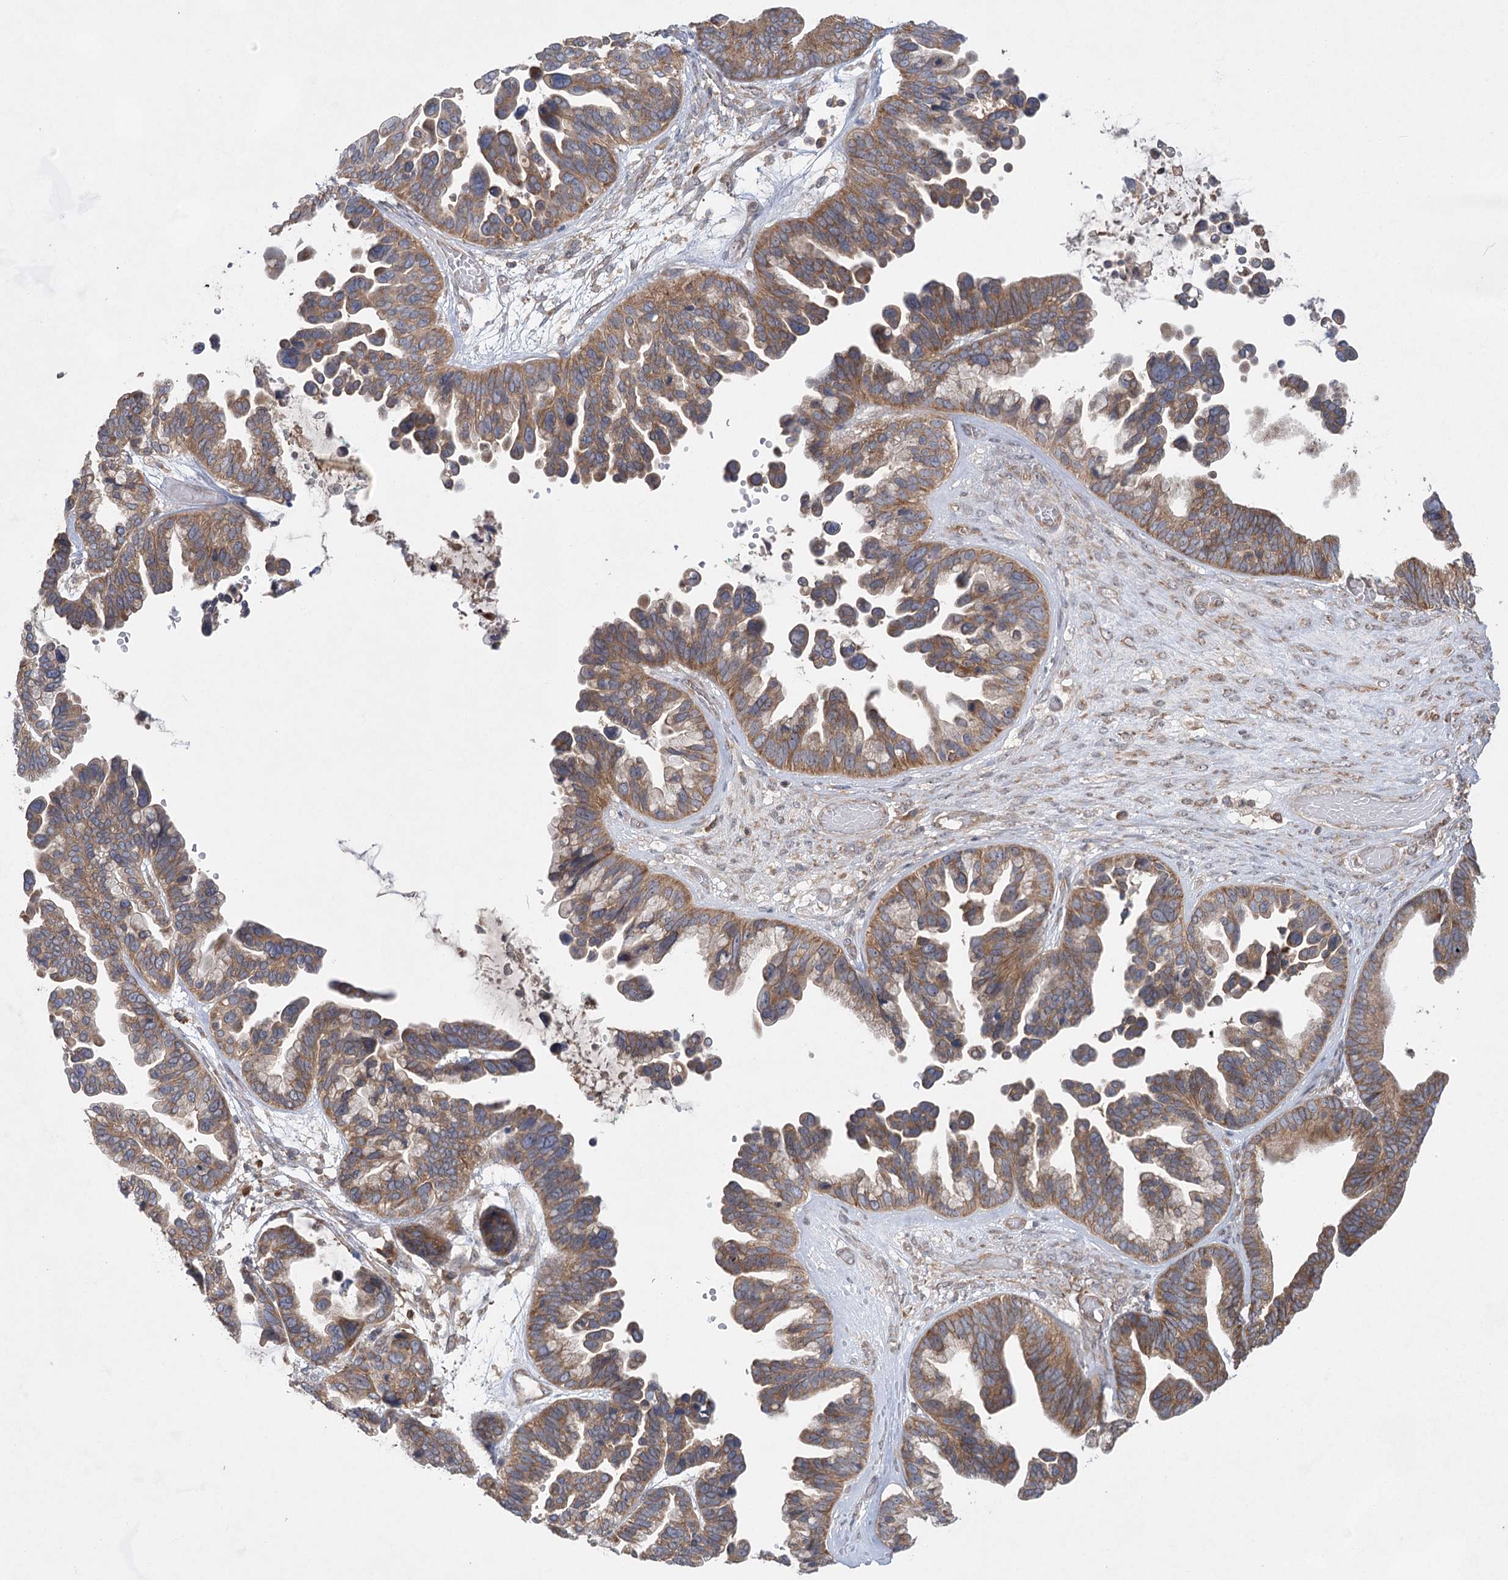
{"staining": {"intensity": "moderate", "quantity": ">75%", "location": "cytoplasmic/membranous"}, "tissue": "ovarian cancer", "cell_type": "Tumor cells", "image_type": "cancer", "snomed": [{"axis": "morphology", "description": "Cystadenocarcinoma, serous, NOS"}, {"axis": "topography", "description": "Ovary"}], "caption": "Brown immunohistochemical staining in serous cystadenocarcinoma (ovarian) demonstrates moderate cytoplasmic/membranous positivity in about >75% of tumor cells.", "gene": "EIF3A", "patient": {"sex": "female", "age": 56}}